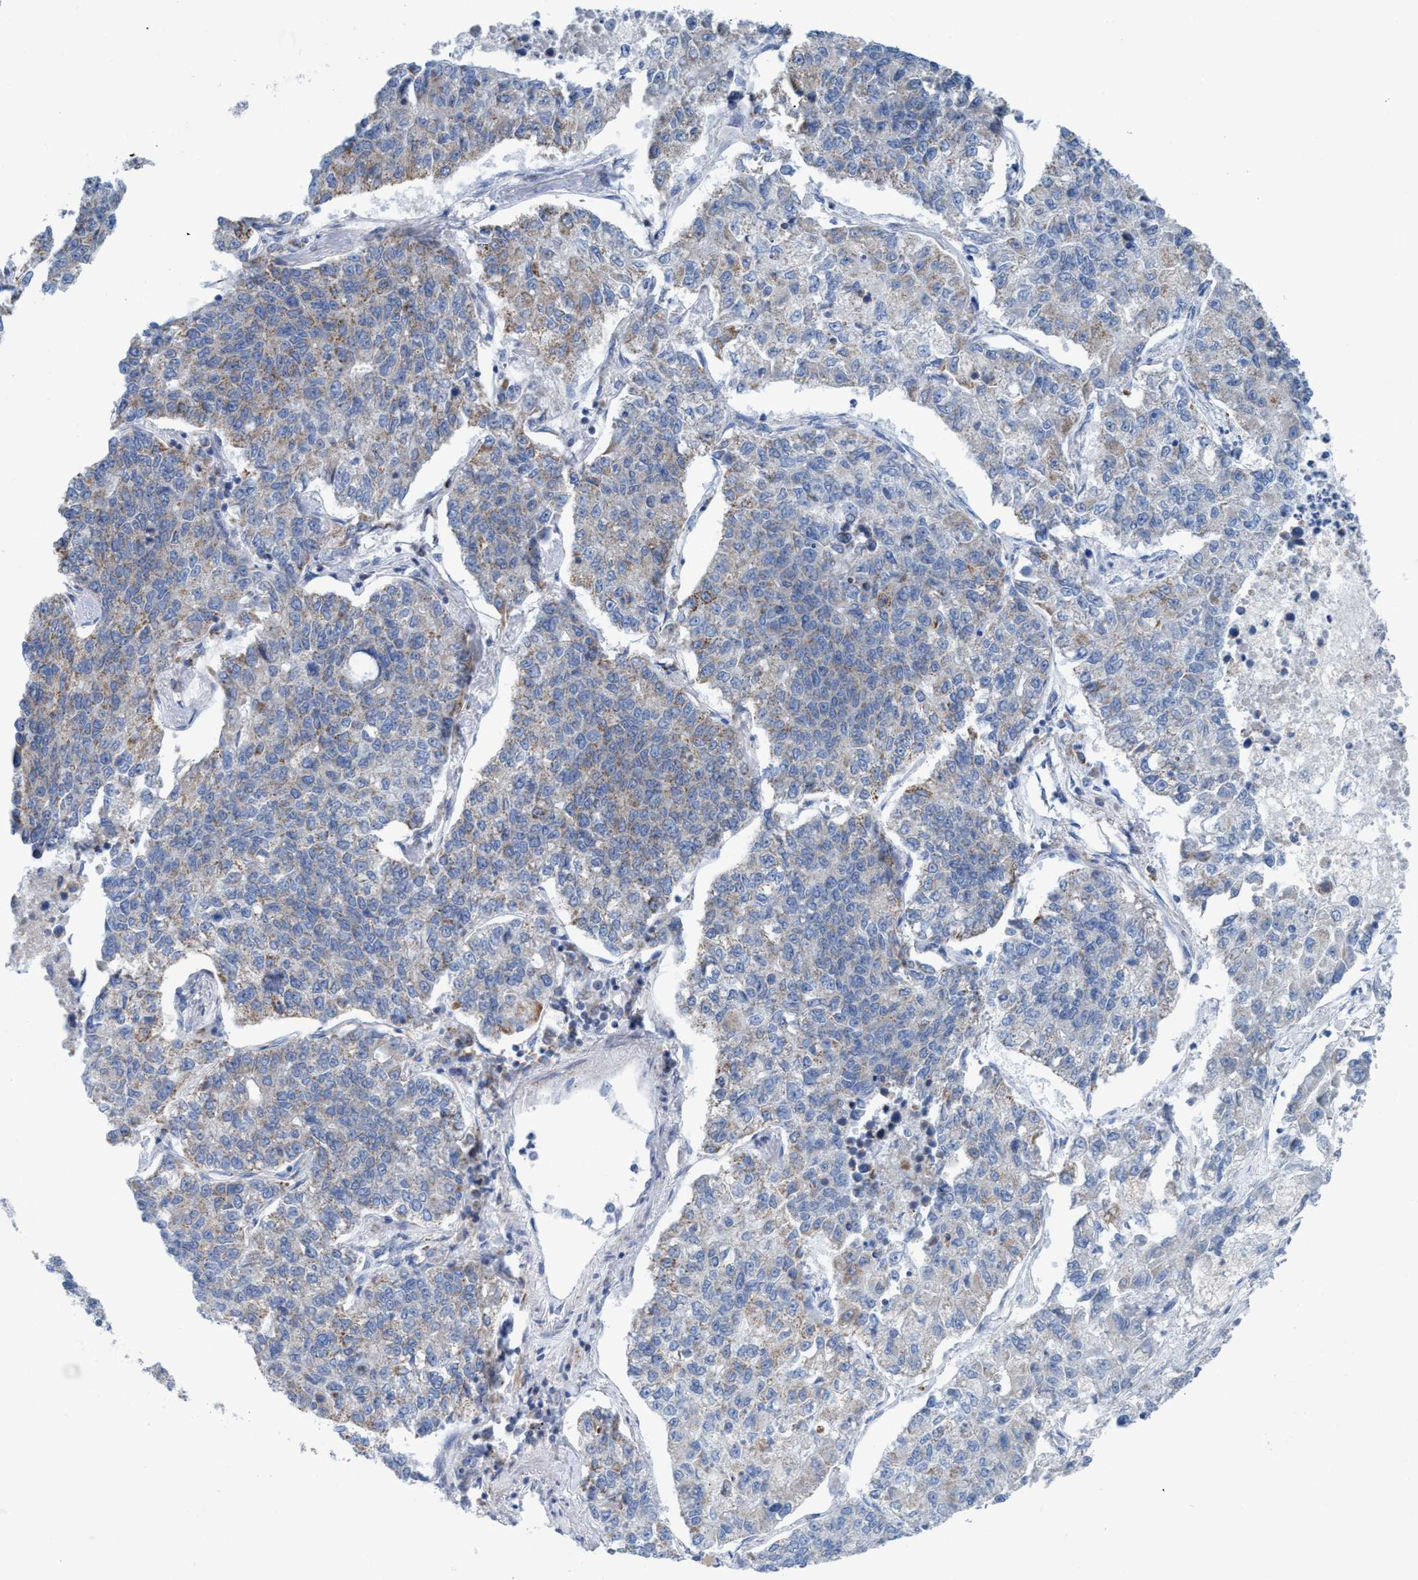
{"staining": {"intensity": "moderate", "quantity": "25%-75%", "location": "cytoplasmic/membranous"}, "tissue": "lung cancer", "cell_type": "Tumor cells", "image_type": "cancer", "snomed": [{"axis": "morphology", "description": "Adenocarcinoma, NOS"}, {"axis": "topography", "description": "Lung"}], "caption": "A brown stain labels moderate cytoplasmic/membranous expression of a protein in human lung cancer tumor cells.", "gene": "GGA3", "patient": {"sex": "male", "age": 49}}